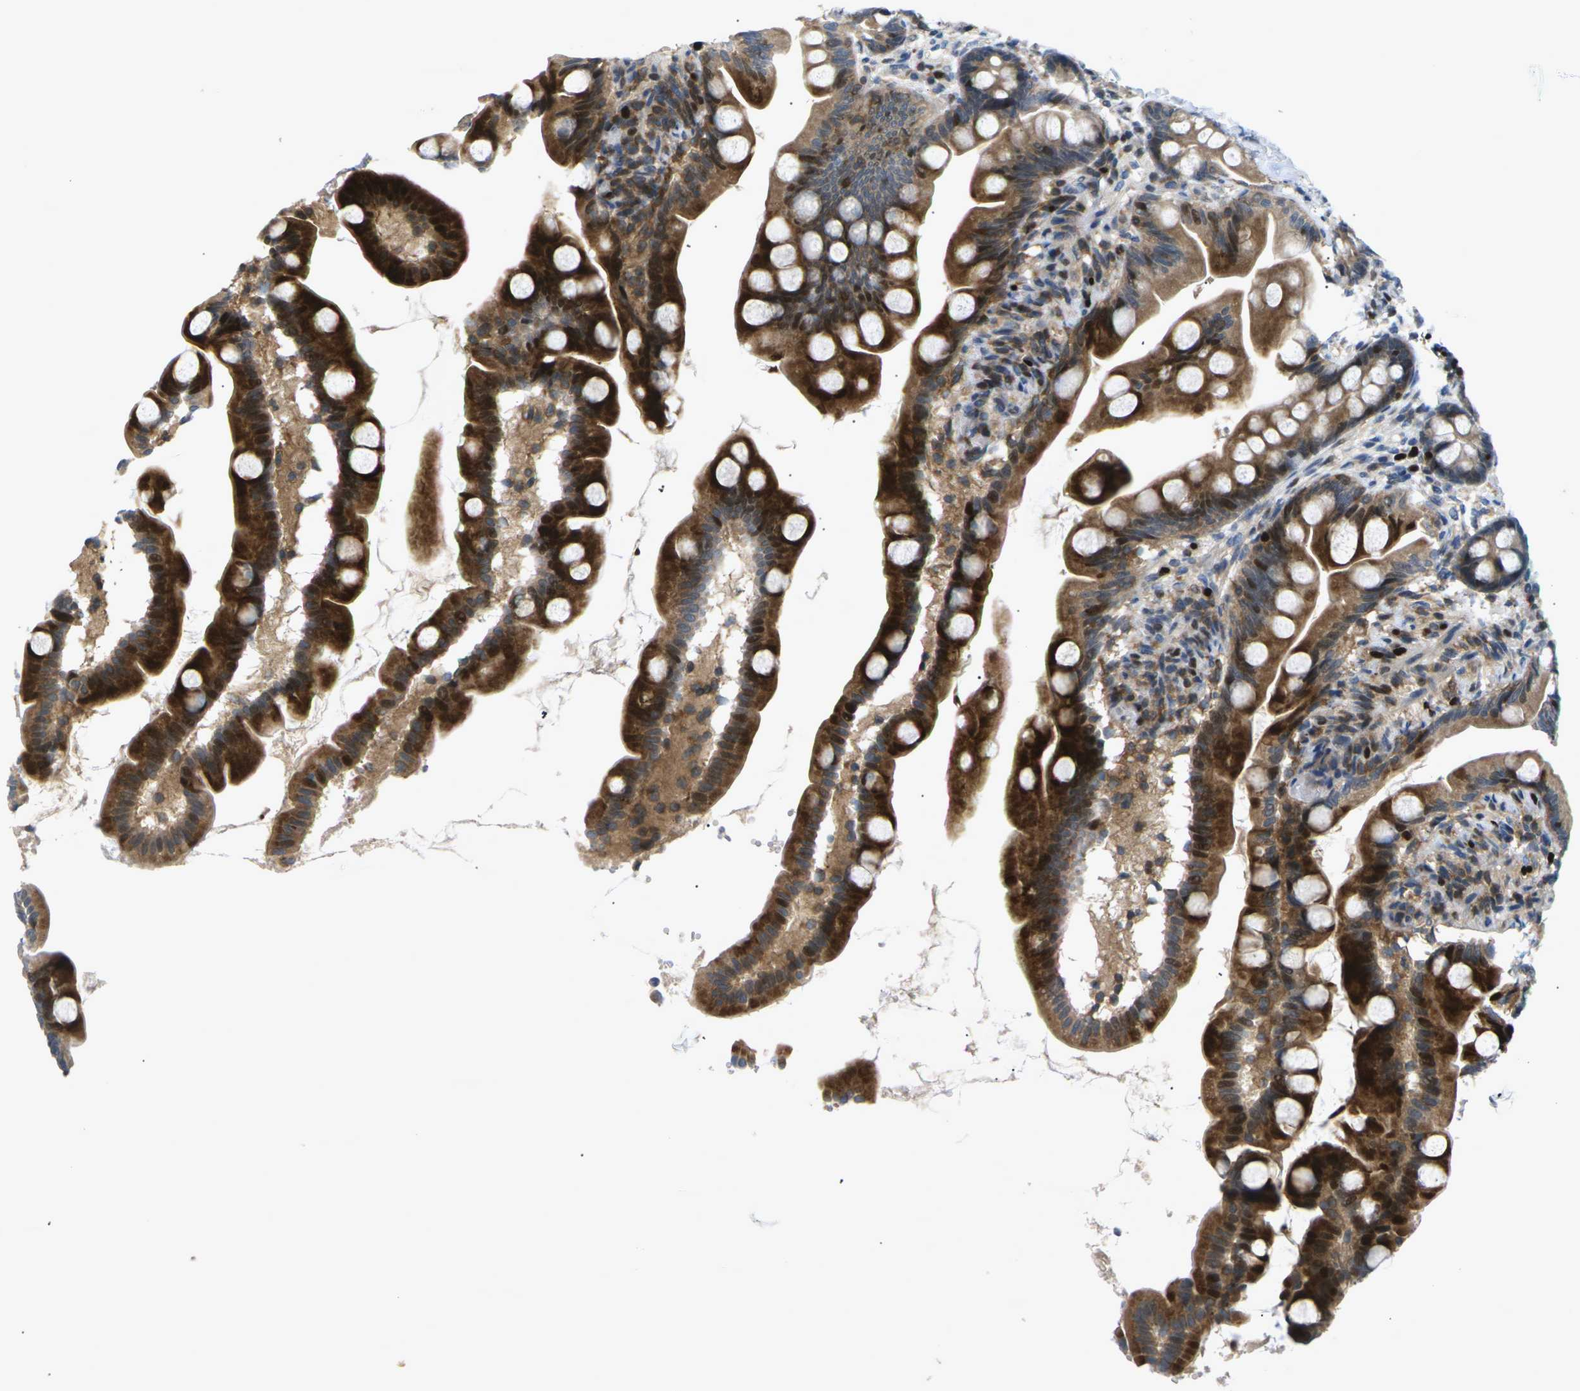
{"staining": {"intensity": "strong", "quantity": ">75%", "location": "cytoplasmic/membranous,nuclear"}, "tissue": "small intestine", "cell_type": "Glandular cells", "image_type": "normal", "snomed": [{"axis": "morphology", "description": "Normal tissue, NOS"}, {"axis": "topography", "description": "Small intestine"}], "caption": "A high-resolution photomicrograph shows IHC staining of benign small intestine, which demonstrates strong cytoplasmic/membranous,nuclear staining in about >75% of glandular cells.", "gene": "RPS6KA3", "patient": {"sex": "female", "age": 56}}